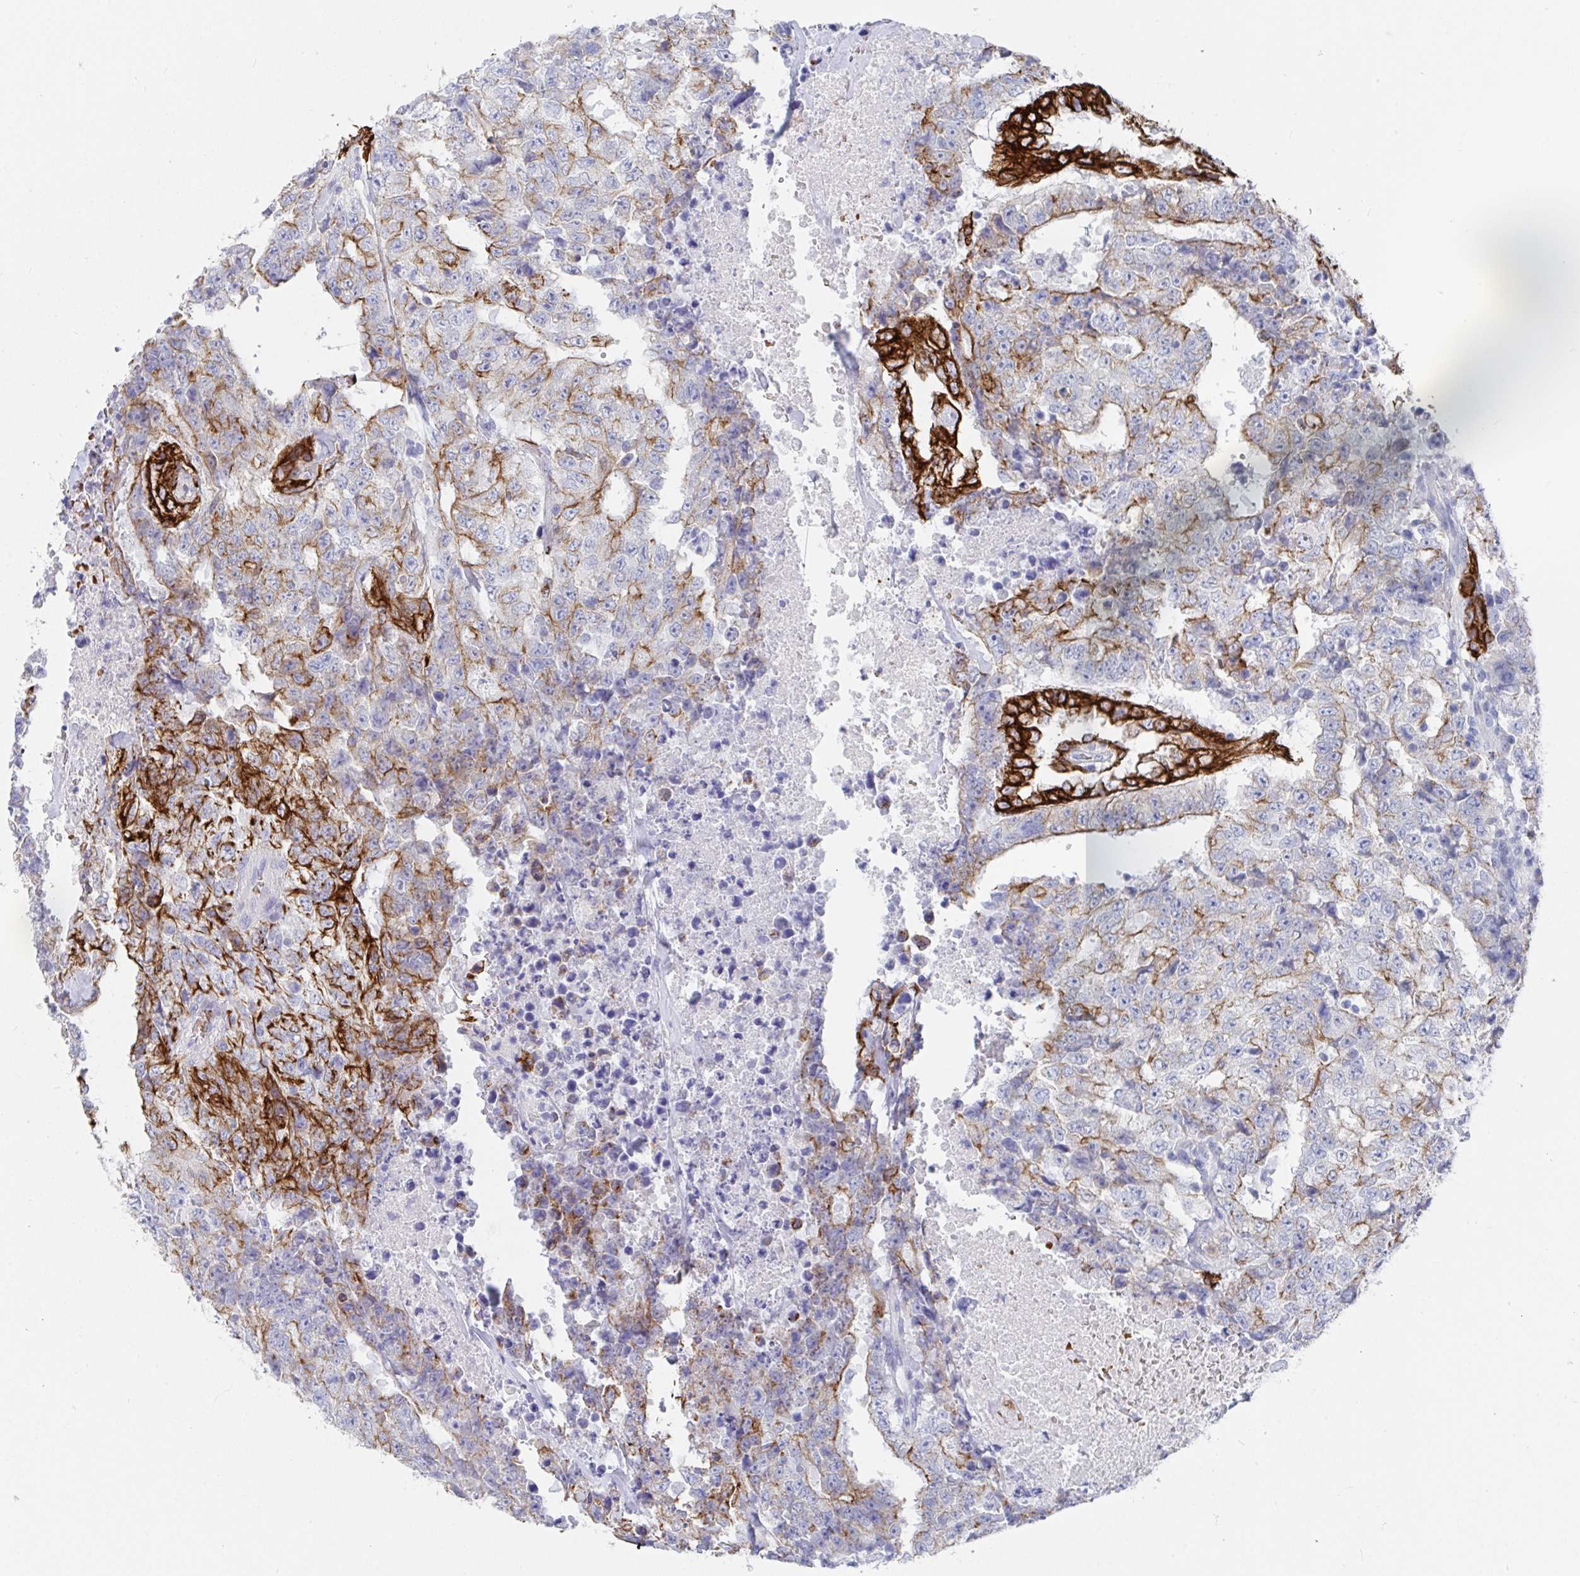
{"staining": {"intensity": "moderate", "quantity": "25%-75%", "location": "cytoplasmic/membranous"}, "tissue": "testis cancer", "cell_type": "Tumor cells", "image_type": "cancer", "snomed": [{"axis": "morphology", "description": "Carcinoma, Embryonal, NOS"}, {"axis": "topography", "description": "Testis"}], "caption": "Testis cancer (embryonal carcinoma) was stained to show a protein in brown. There is medium levels of moderate cytoplasmic/membranous expression in about 25%-75% of tumor cells.", "gene": "CLDN8", "patient": {"sex": "male", "age": 24}}